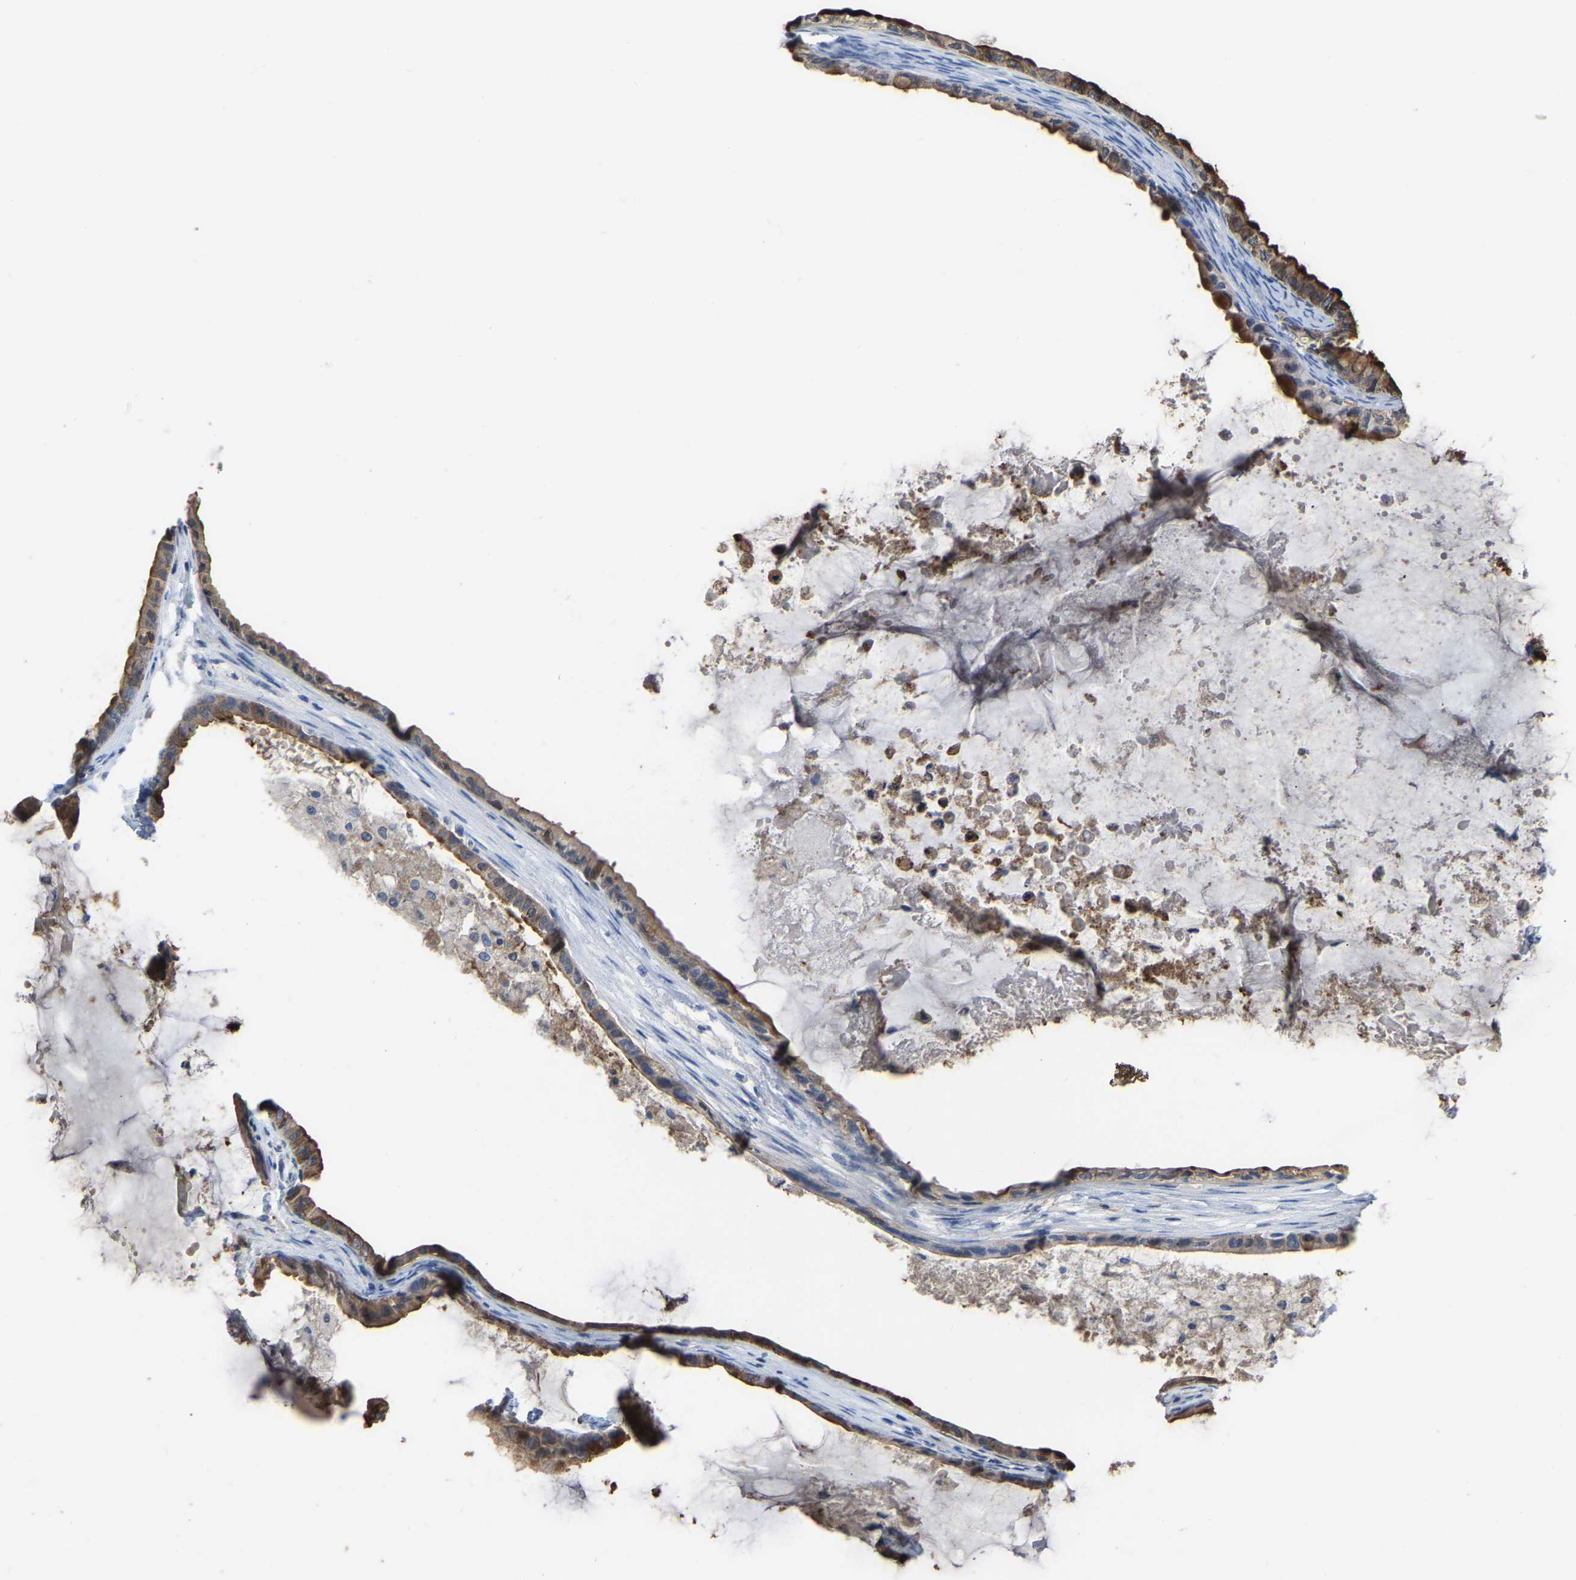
{"staining": {"intensity": "moderate", "quantity": ">75%", "location": "cytoplasmic/membranous"}, "tissue": "ovarian cancer", "cell_type": "Tumor cells", "image_type": "cancer", "snomed": [{"axis": "morphology", "description": "Cystadenocarcinoma, mucinous, NOS"}, {"axis": "topography", "description": "Ovary"}], "caption": "DAB immunohistochemical staining of human mucinous cystadenocarcinoma (ovarian) demonstrates moderate cytoplasmic/membranous protein positivity in approximately >75% of tumor cells.", "gene": "ZNF449", "patient": {"sex": "female", "age": 80}}